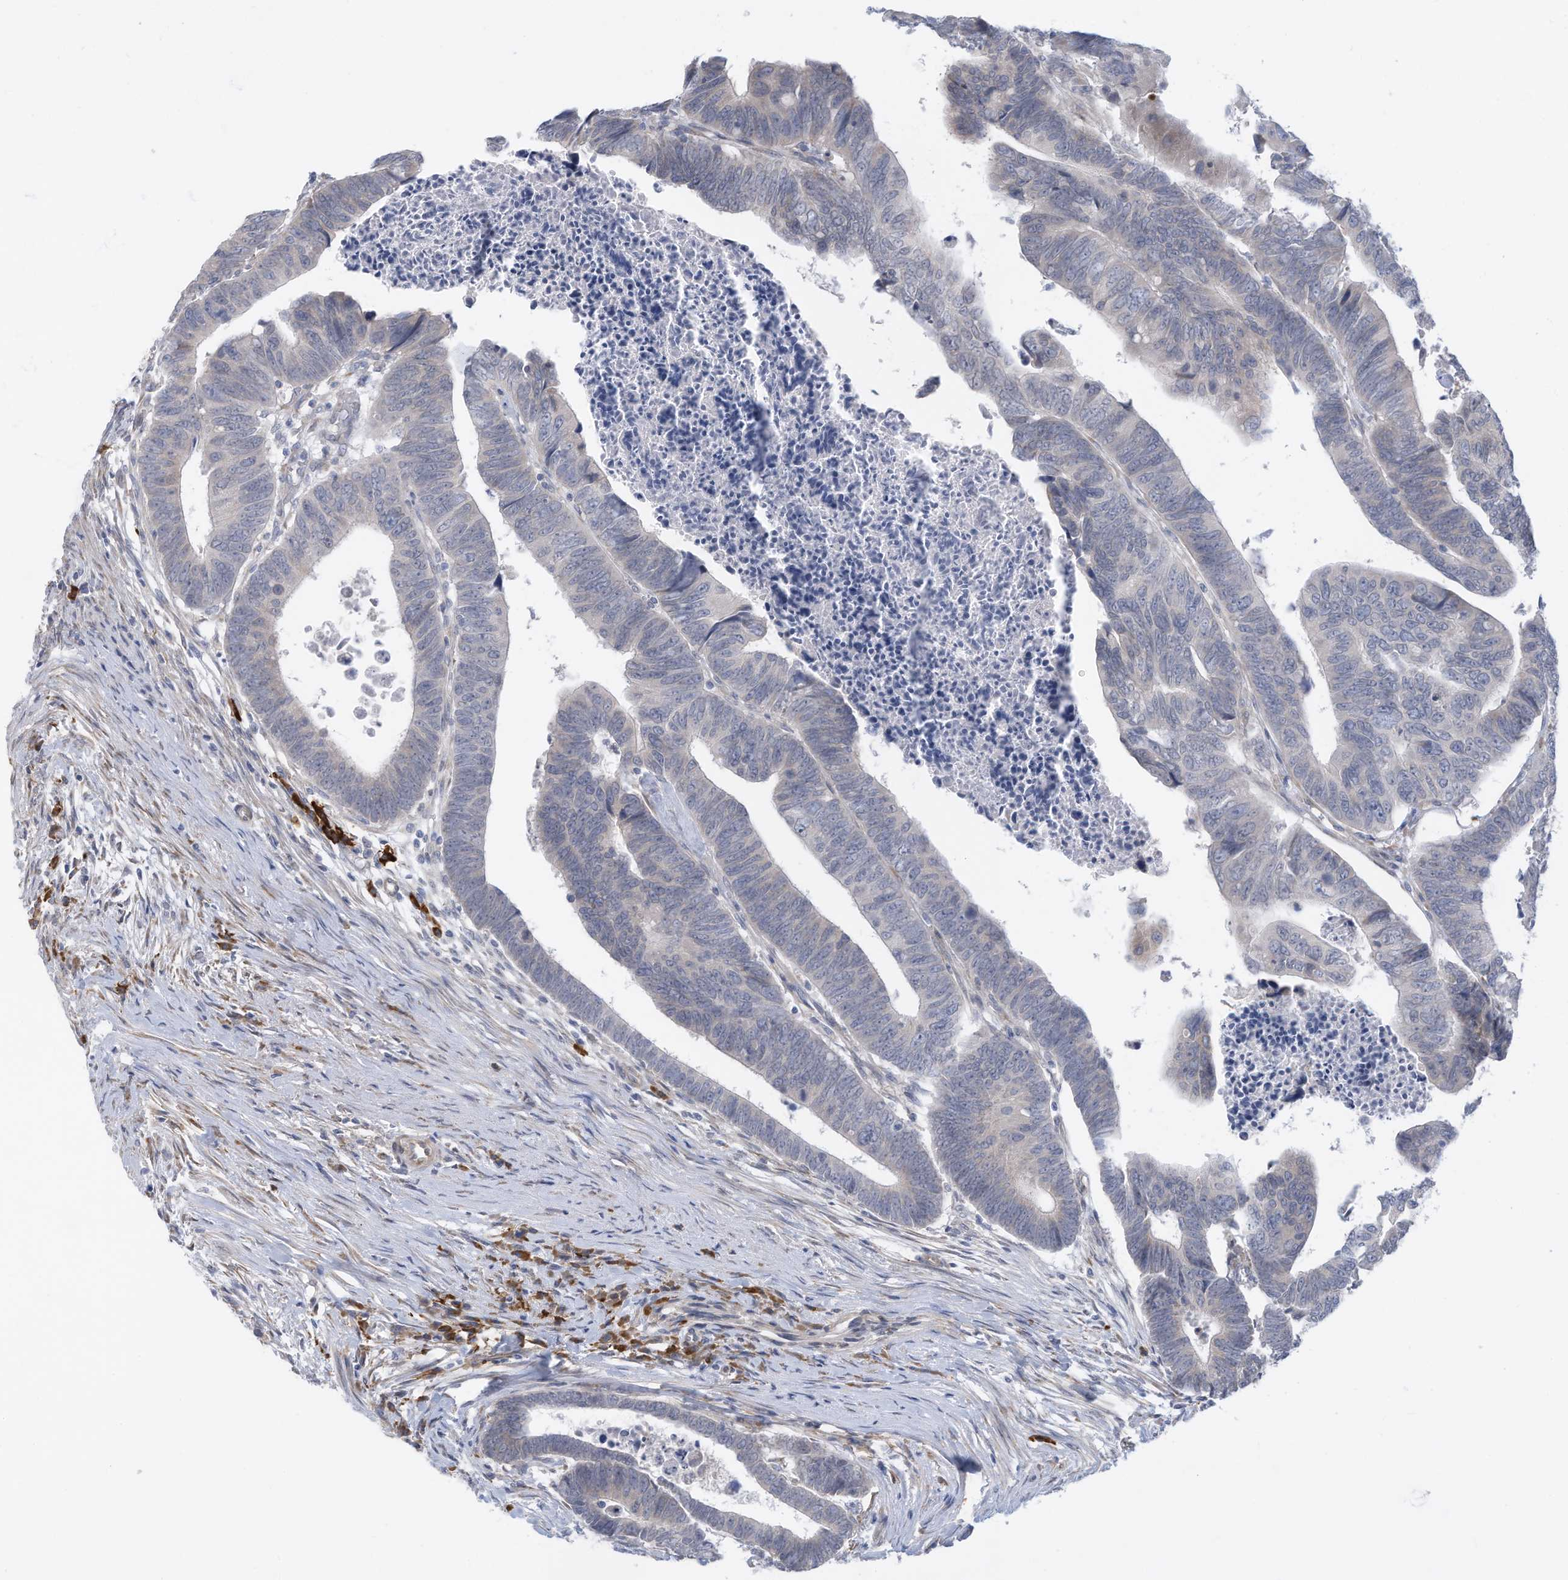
{"staining": {"intensity": "negative", "quantity": "none", "location": "none"}, "tissue": "colorectal cancer", "cell_type": "Tumor cells", "image_type": "cancer", "snomed": [{"axis": "morphology", "description": "Adenocarcinoma, NOS"}, {"axis": "topography", "description": "Rectum"}], "caption": "The micrograph shows no significant positivity in tumor cells of adenocarcinoma (colorectal).", "gene": "ZNF292", "patient": {"sex": "female", "age": 65}}